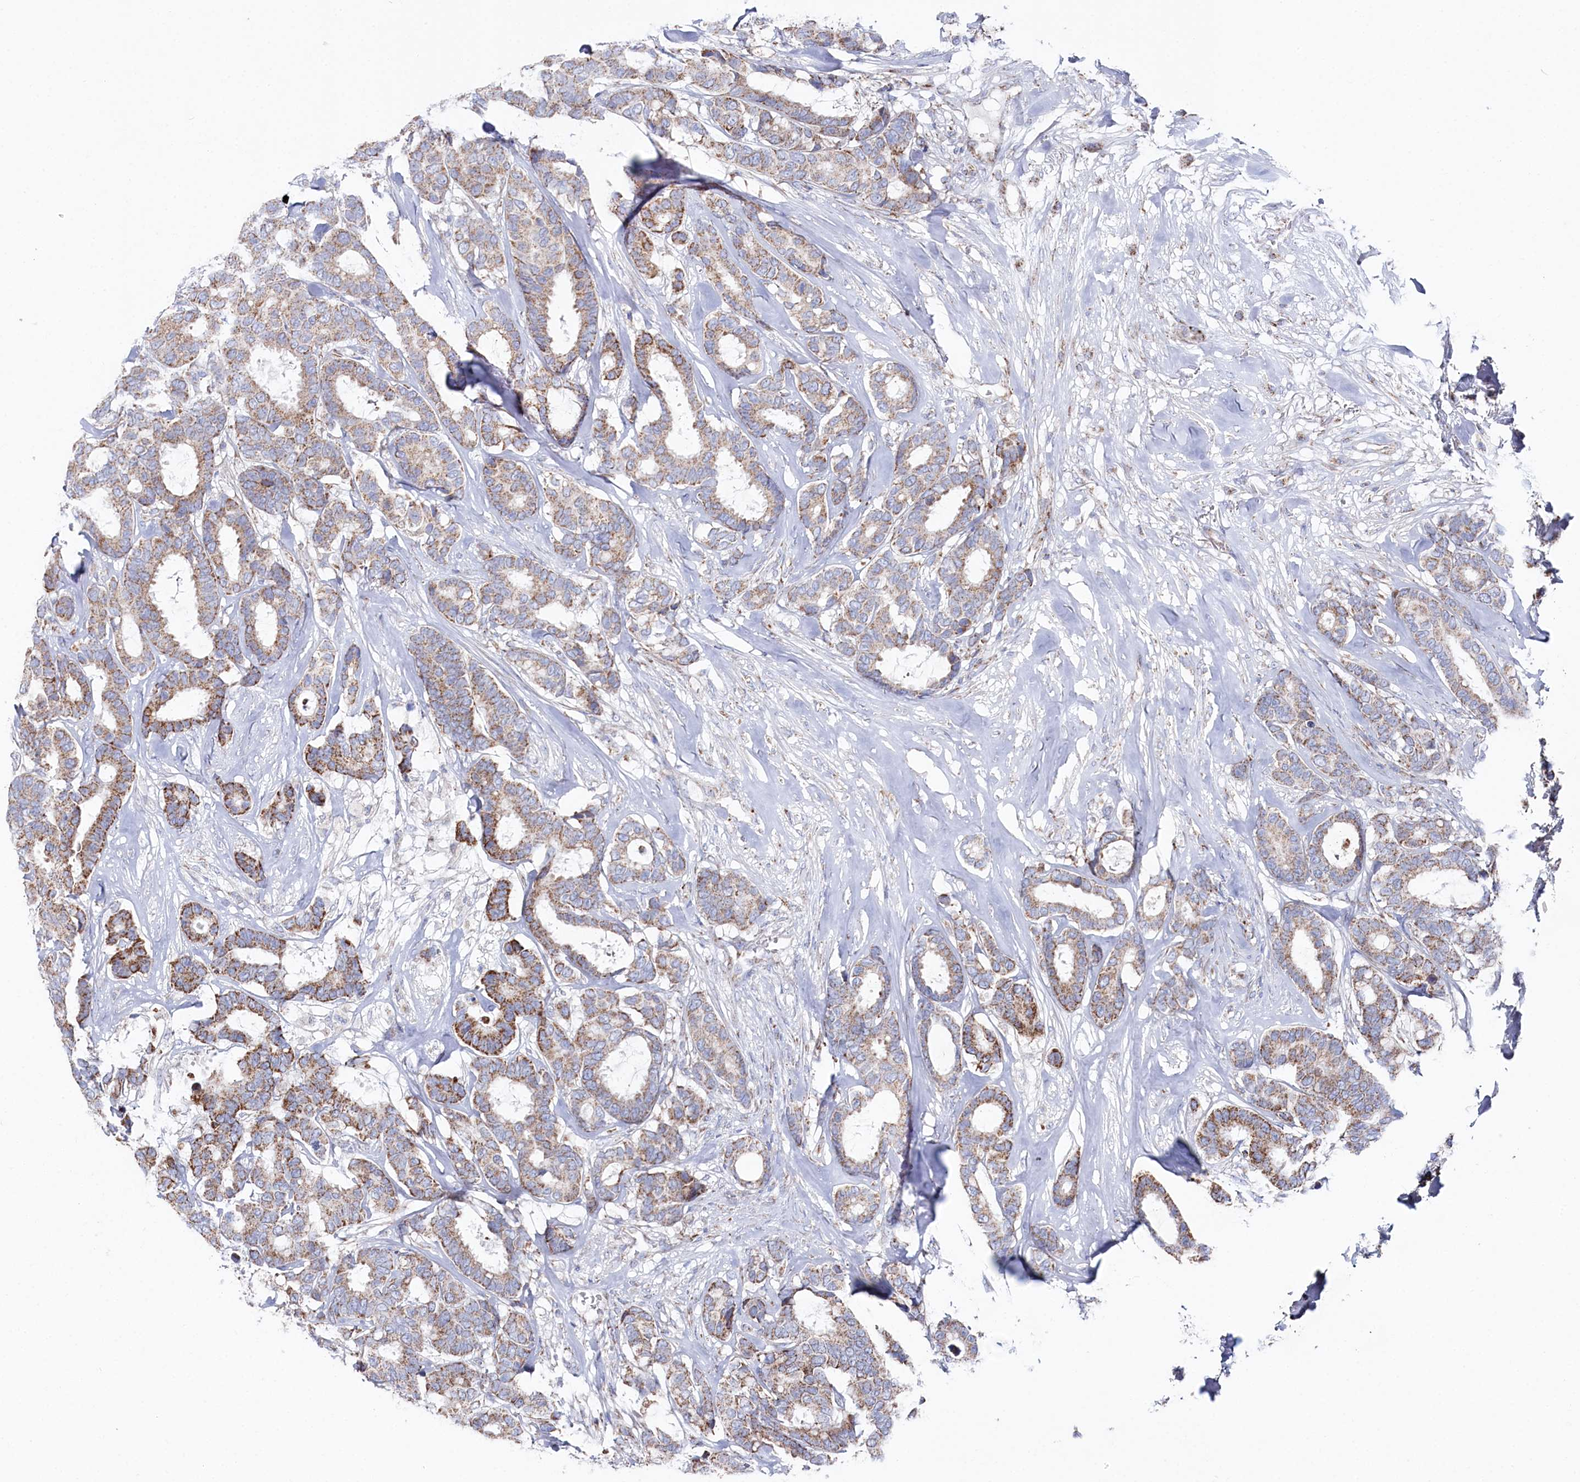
{"staining": {"intensity": "moderate", "quantity": "25%-75%", "location": "cytoplasmic/membranous"}, "tissue": "breast cancer", "cell_type": "Tumor cells", "image_type": "cancer", "snomed": [{"axis": "morphology", "description": "Duct carcinoma"}, {"axis": "topography", "description": "Breast"}], "caption": "Invasive ductal carcinoma (breast) stained with a protein marker shows moderate staining in tumor cells.", "gene": "GLS2", "patient": {"sex": "female", "age": 87}}